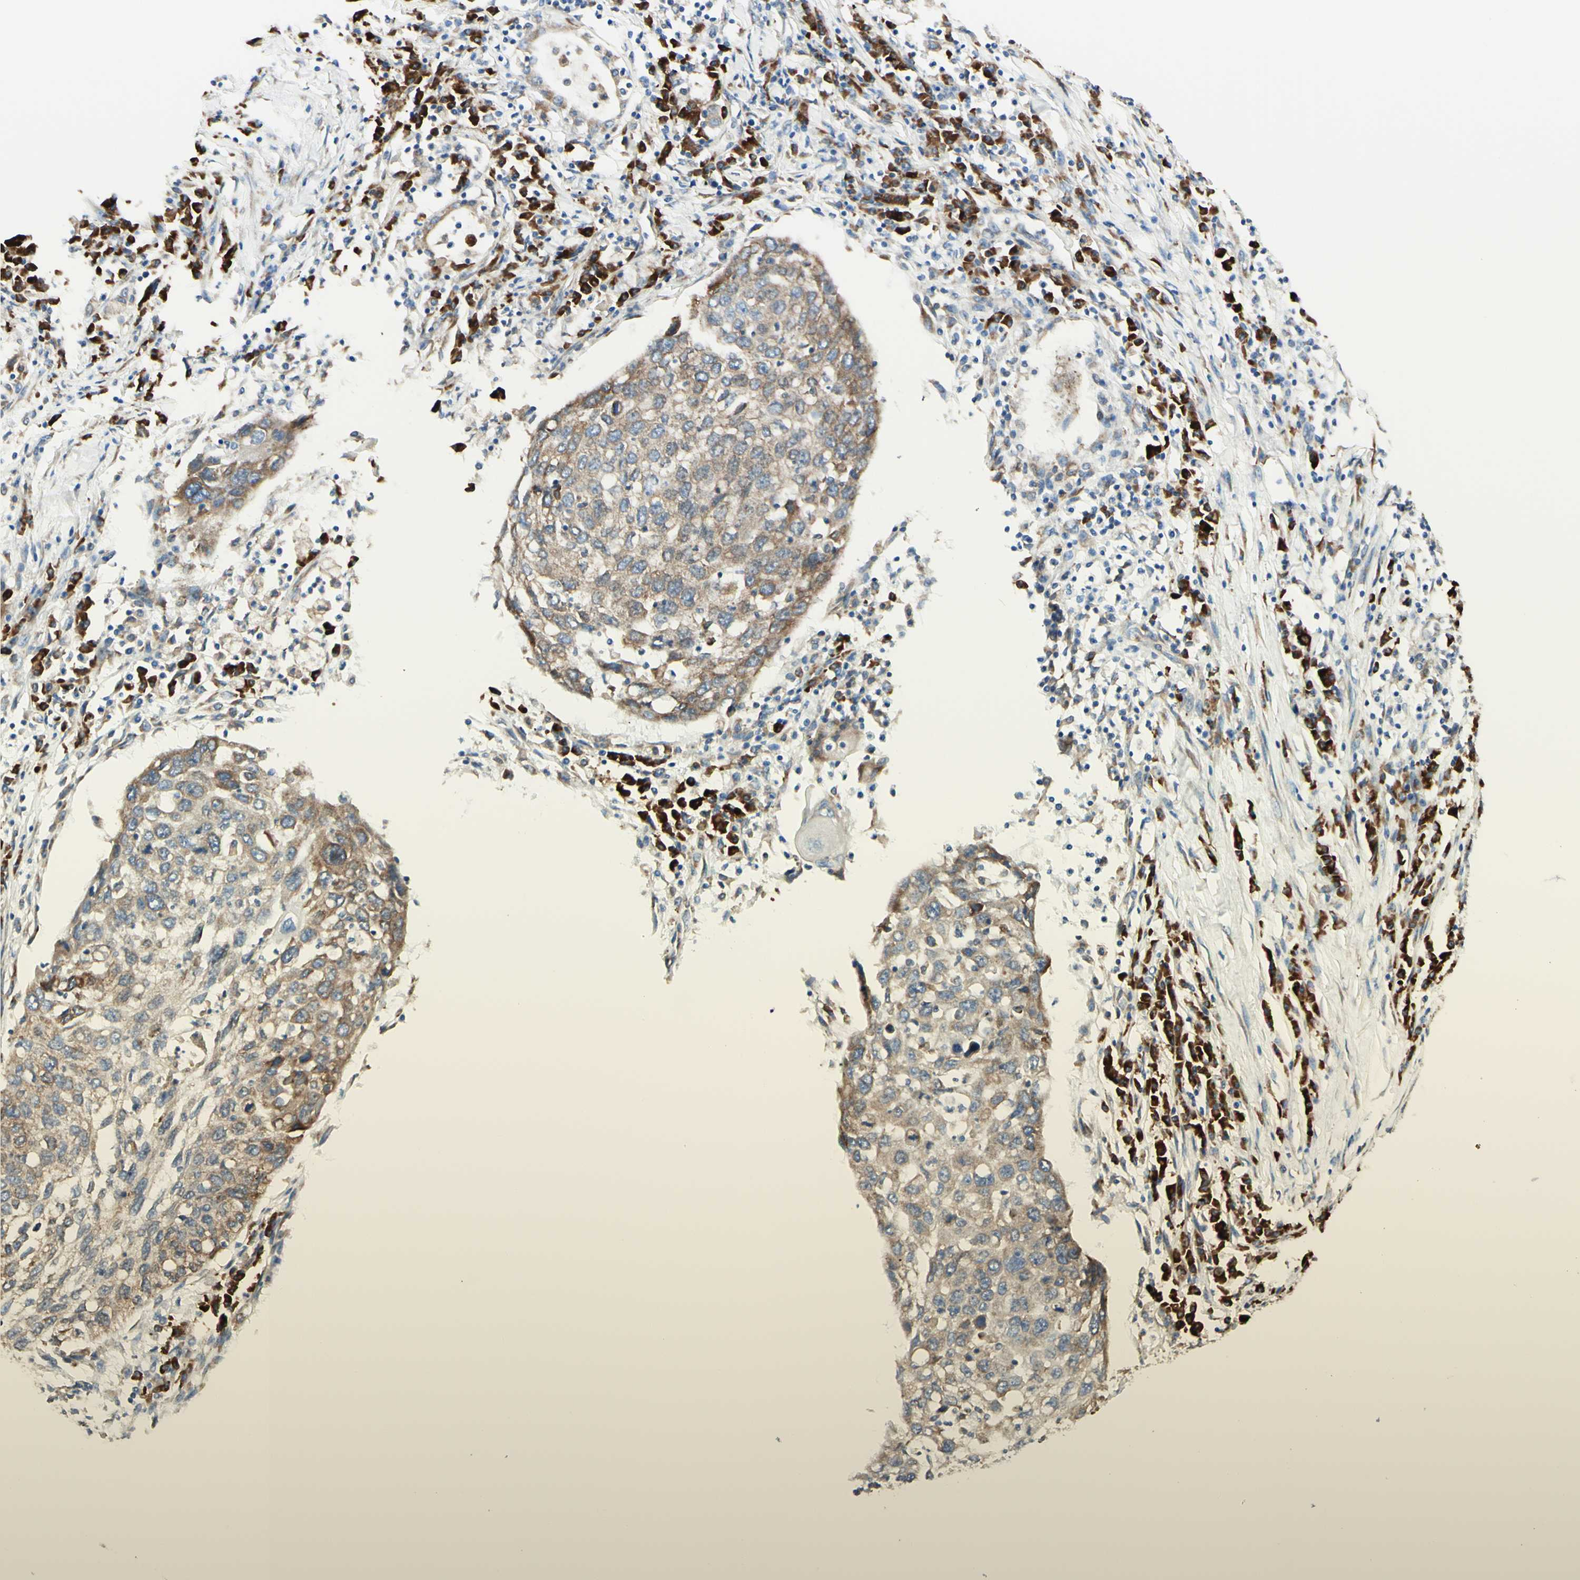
{"staining": {"intensity": "weak", "quantity": ">75%", "location": "cytoplasmic/membranous"}, "tissue": "lung cancer", "cell_type": "Tumor cells", "image_type": "cancer", "snomed": [{"axis": "morphology", "description": "Squamous cell carcinoma, NOS"}, {"axis": "topography", "description": "Lung"}], "caption": "Lung cancer stained for a protein exhibits weak cytoplasmic/membranous positivity in tumor cells.", "gene": "DNAJB11", "patient": {"sex": "female", "age": 63}}